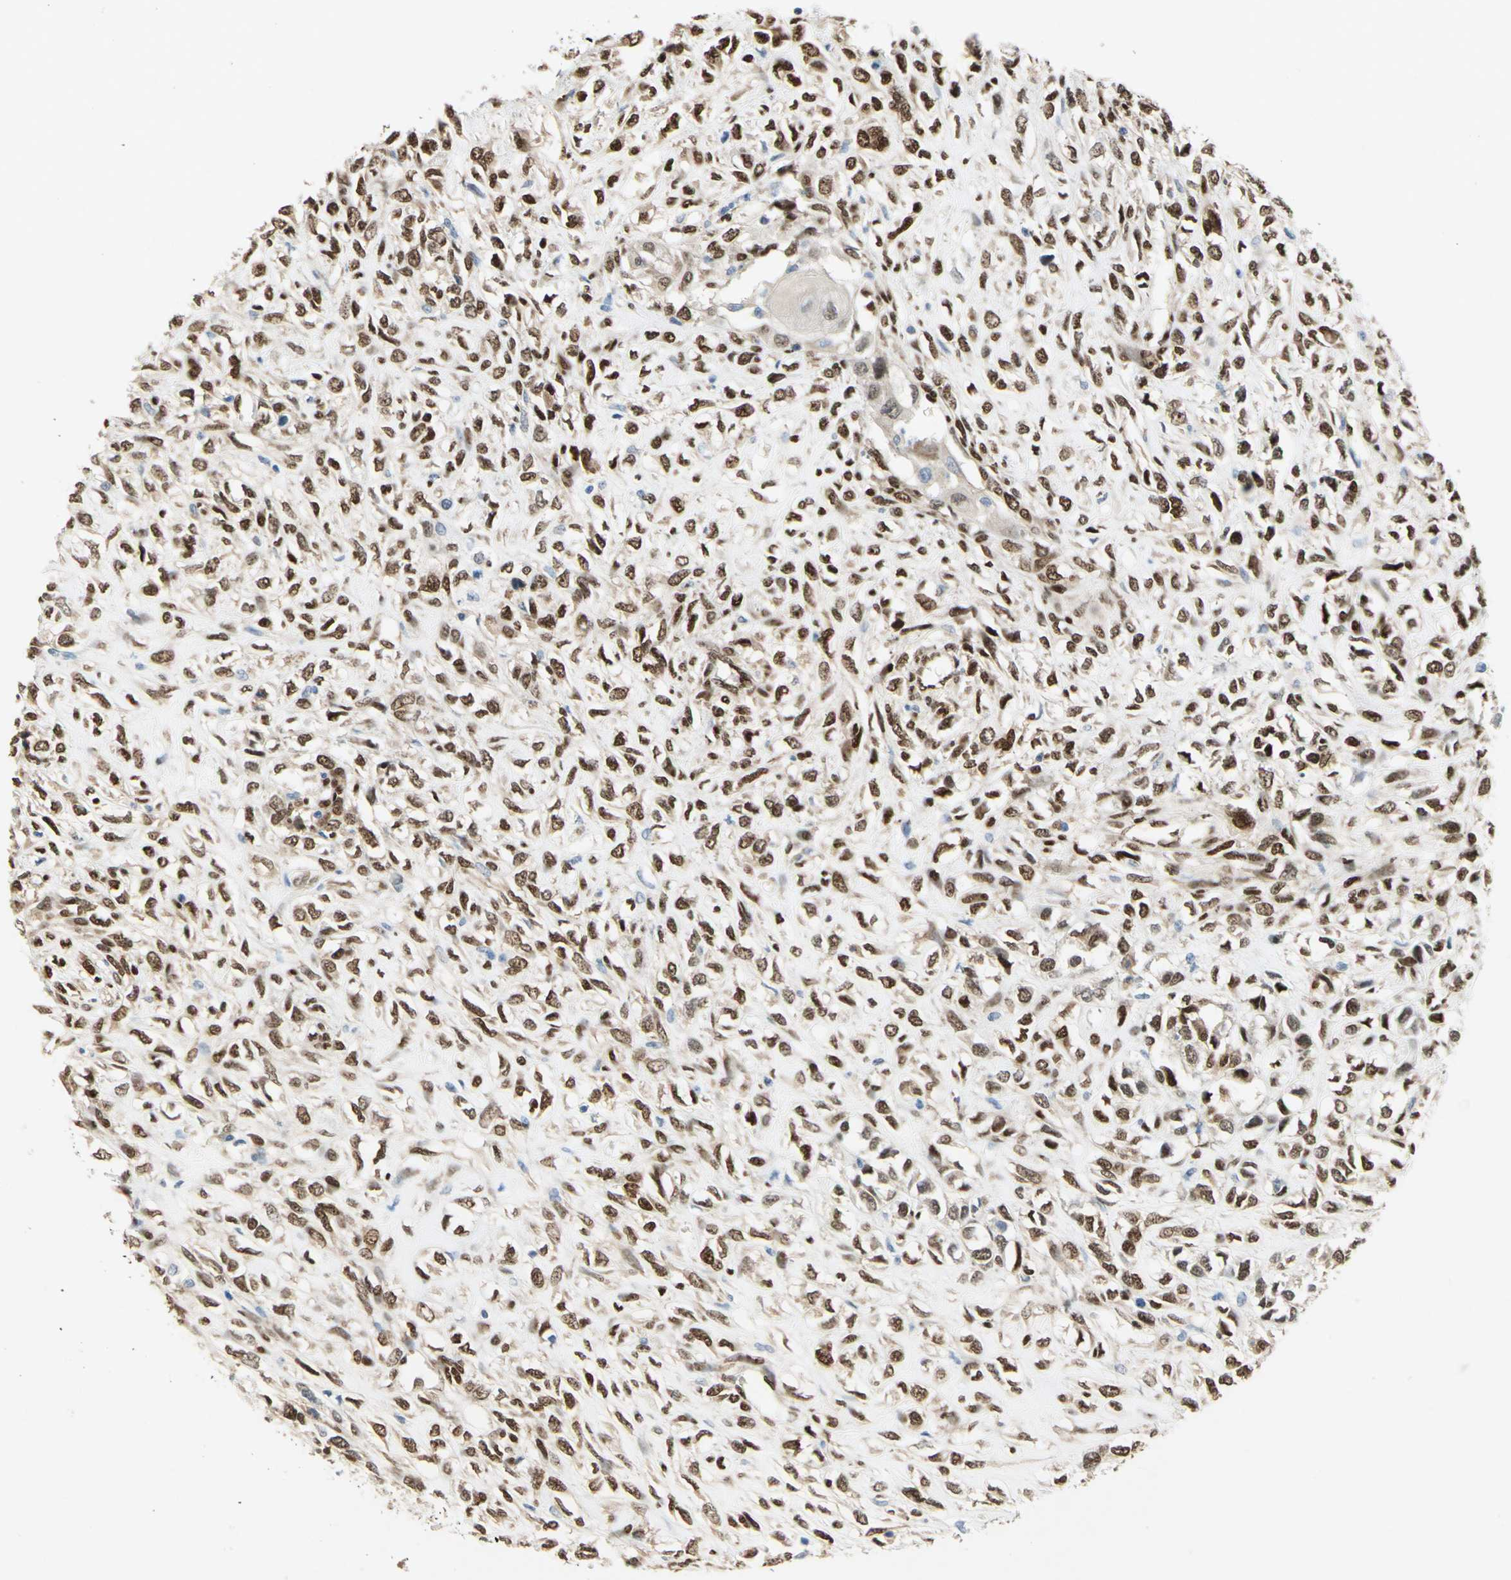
{"staining": {"intensity": "moderate", "quantity": ">75%", "location": "cytoplasmic/membranous,nuclear"}, "tissue": "head and neck cancer", "cell_type": "Tumor cells", "image_type": "cancer", "snomed": [{"axis": "morphology", "description": "Necrosis, NOS"}, {"axis": "morphology", "description": "Neoplasm, malignant, NOS"}, {"axis": "topography", "description": "Salivary gland"}, {"axis": "topography", "description": "Head-Neck"}], "caption": "Head and neck cancer (malignant neoplasm) stained for a protein demonstrates moderate cytoplasmic/membranous and nuclear positivity in tumor cells.", "gene": "RBFOX2", "patient": {"sex": "male", "age": 43}}